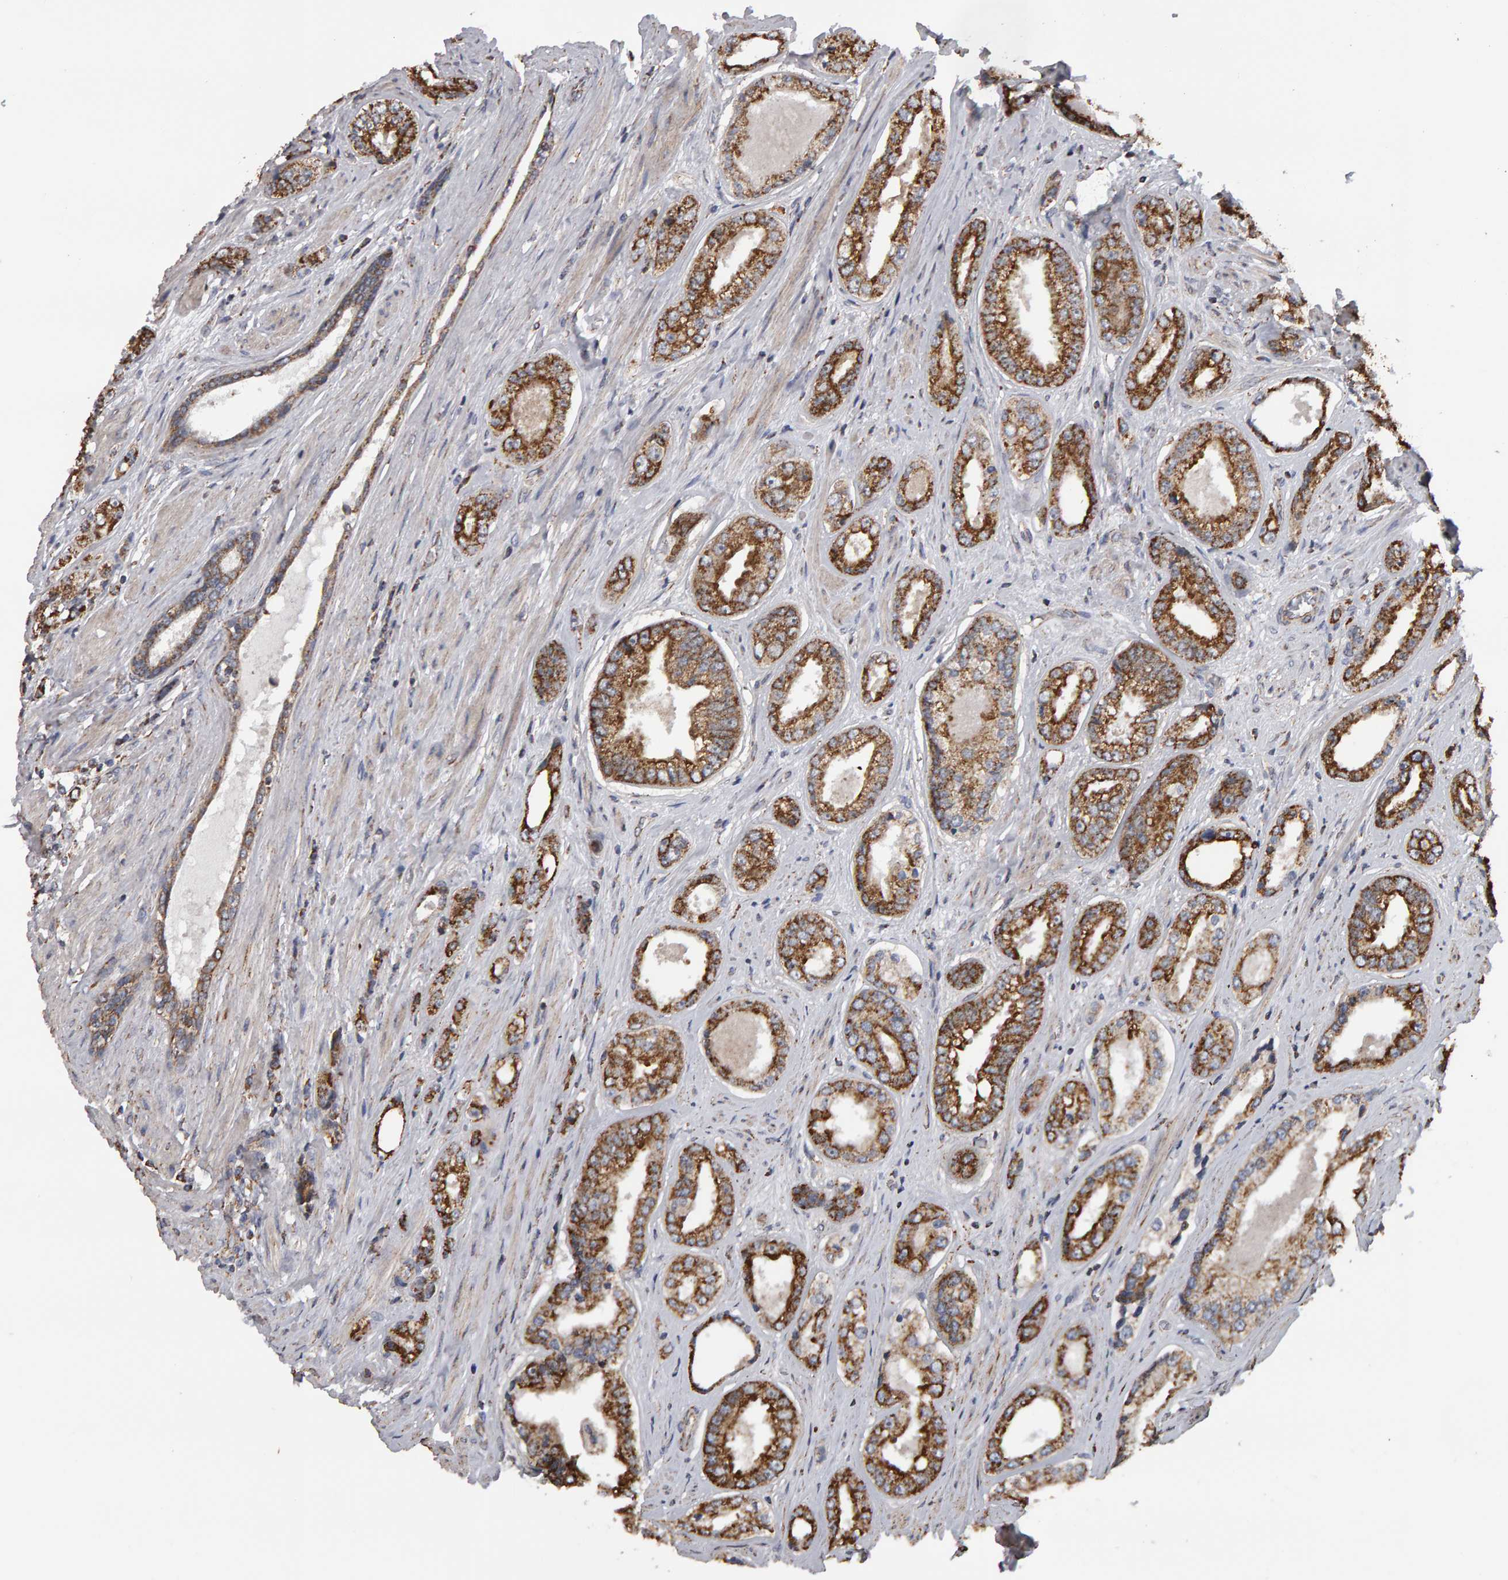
{"staining": {"intensity": "moderate", "quantity": ">75%", "location": "cytoplasmic/membranous"}, "tissue": "prostate cancer", "cell_type": "Tumor cells", "image_type": "cancer", "snomed": [{"axis": "morphology", "description": "Adenocarcinoma, High grade"}, {"axis": "topography", "description": "Prostate"}], "caption": "Tumor cells demonstrate moderate cytoplasmic/membranous positivity in approximately >75% of cells in prostate cancer.", "gene": "TOM1L1", "patient": {"sex": "male", "age": 61}}